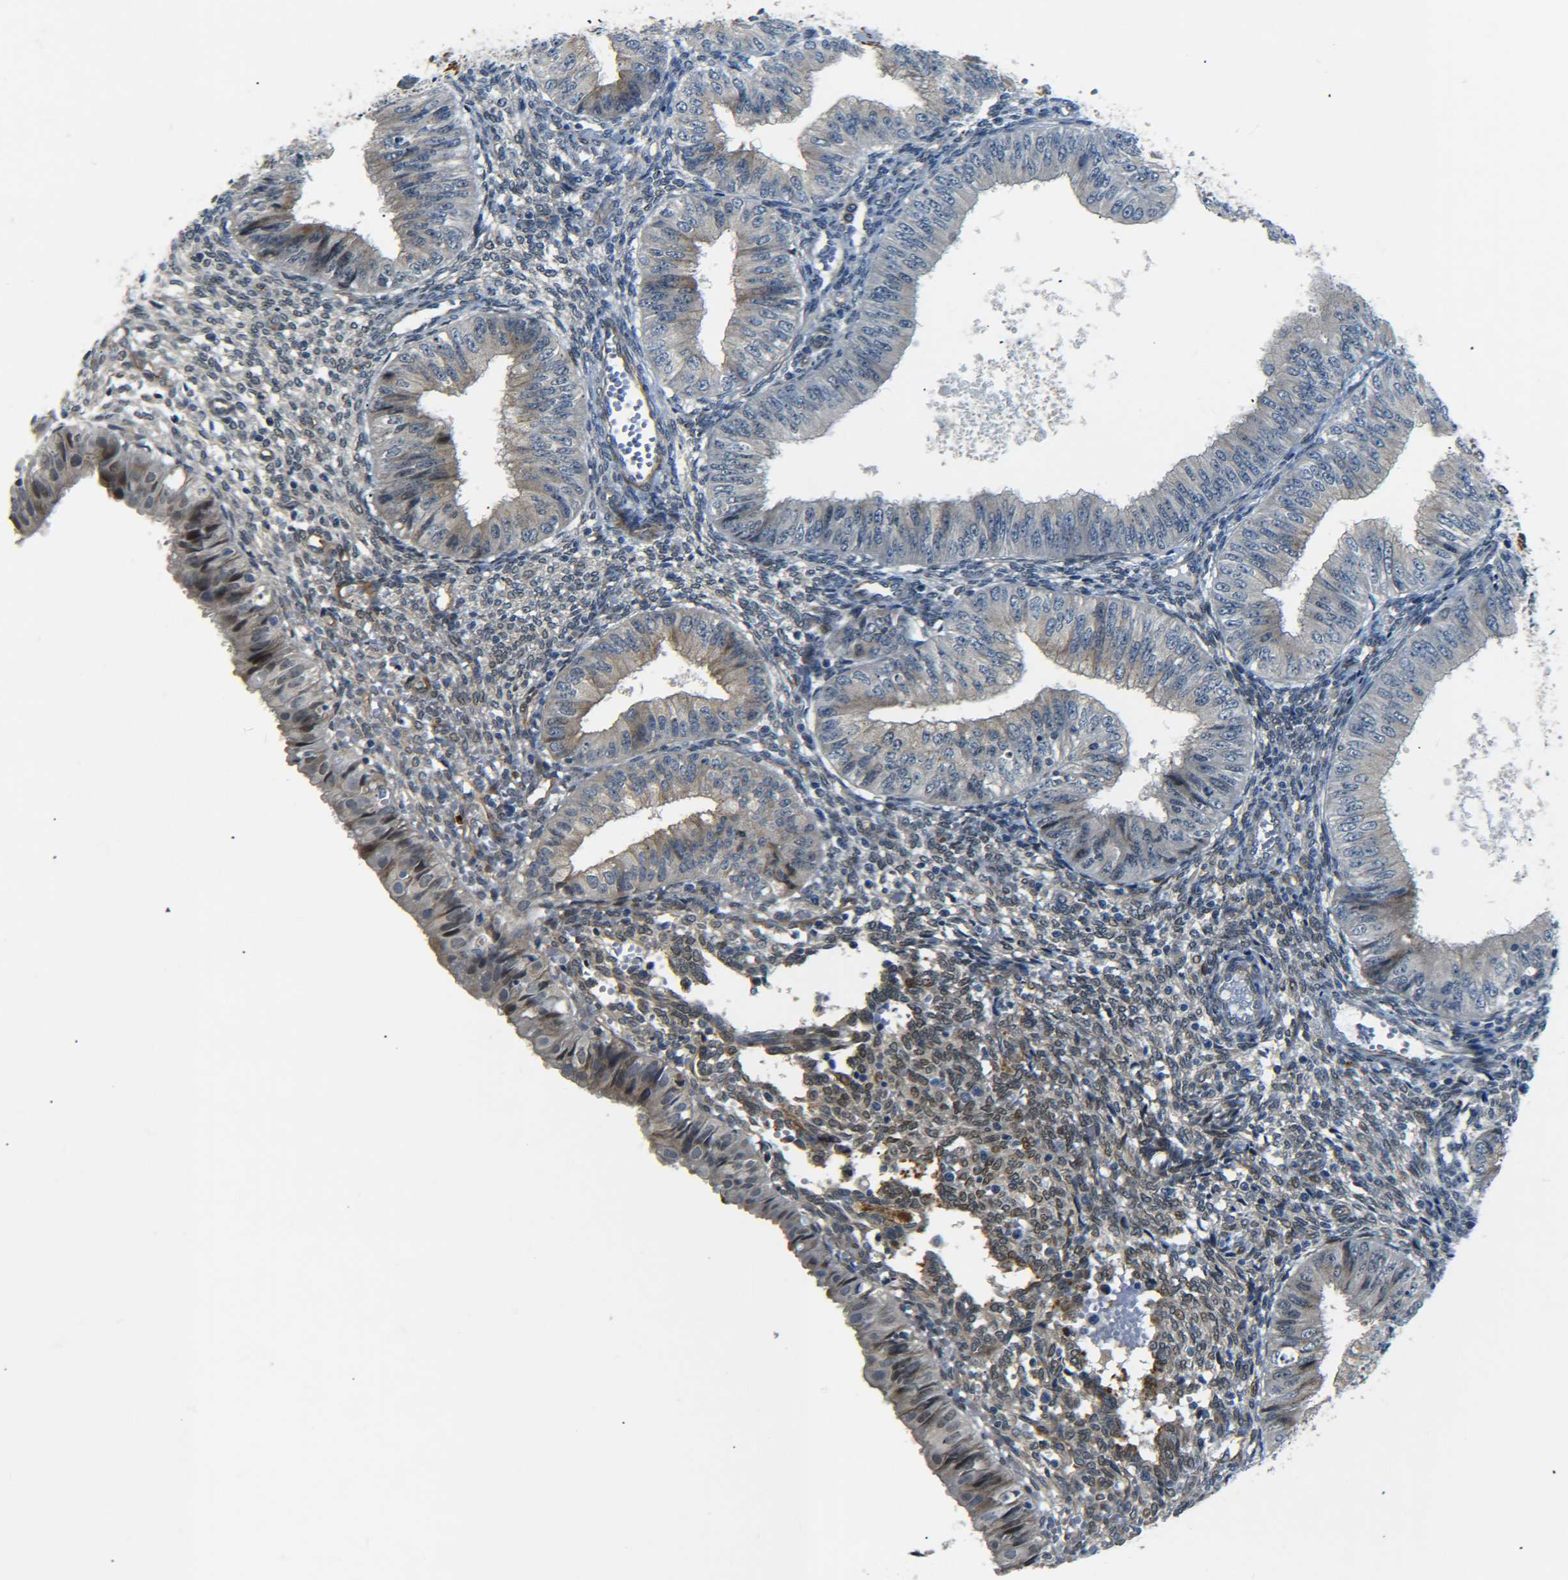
{"staining": {"intensity": "weak", "quantity": "<25%", "location": "cytoplasmic/membranous"}, "tissue": "endometrial cancer", "cell_type": "Tumor cells", "image_type": "cancer", "snomed": [{"axis": "morphology", "description": "Normal tissue, NOS"}, {"axis": "morphology", "description": "Adenocarcinoma, NOS"}, {"axis": "topography", "description": "Endometrium"}], "caption": "Tumor cells are negative for brown protein staining in endometrial adenocarcinoma.", "gene": "MEIS1", "patient": {"sex": "female", "age": 53}}